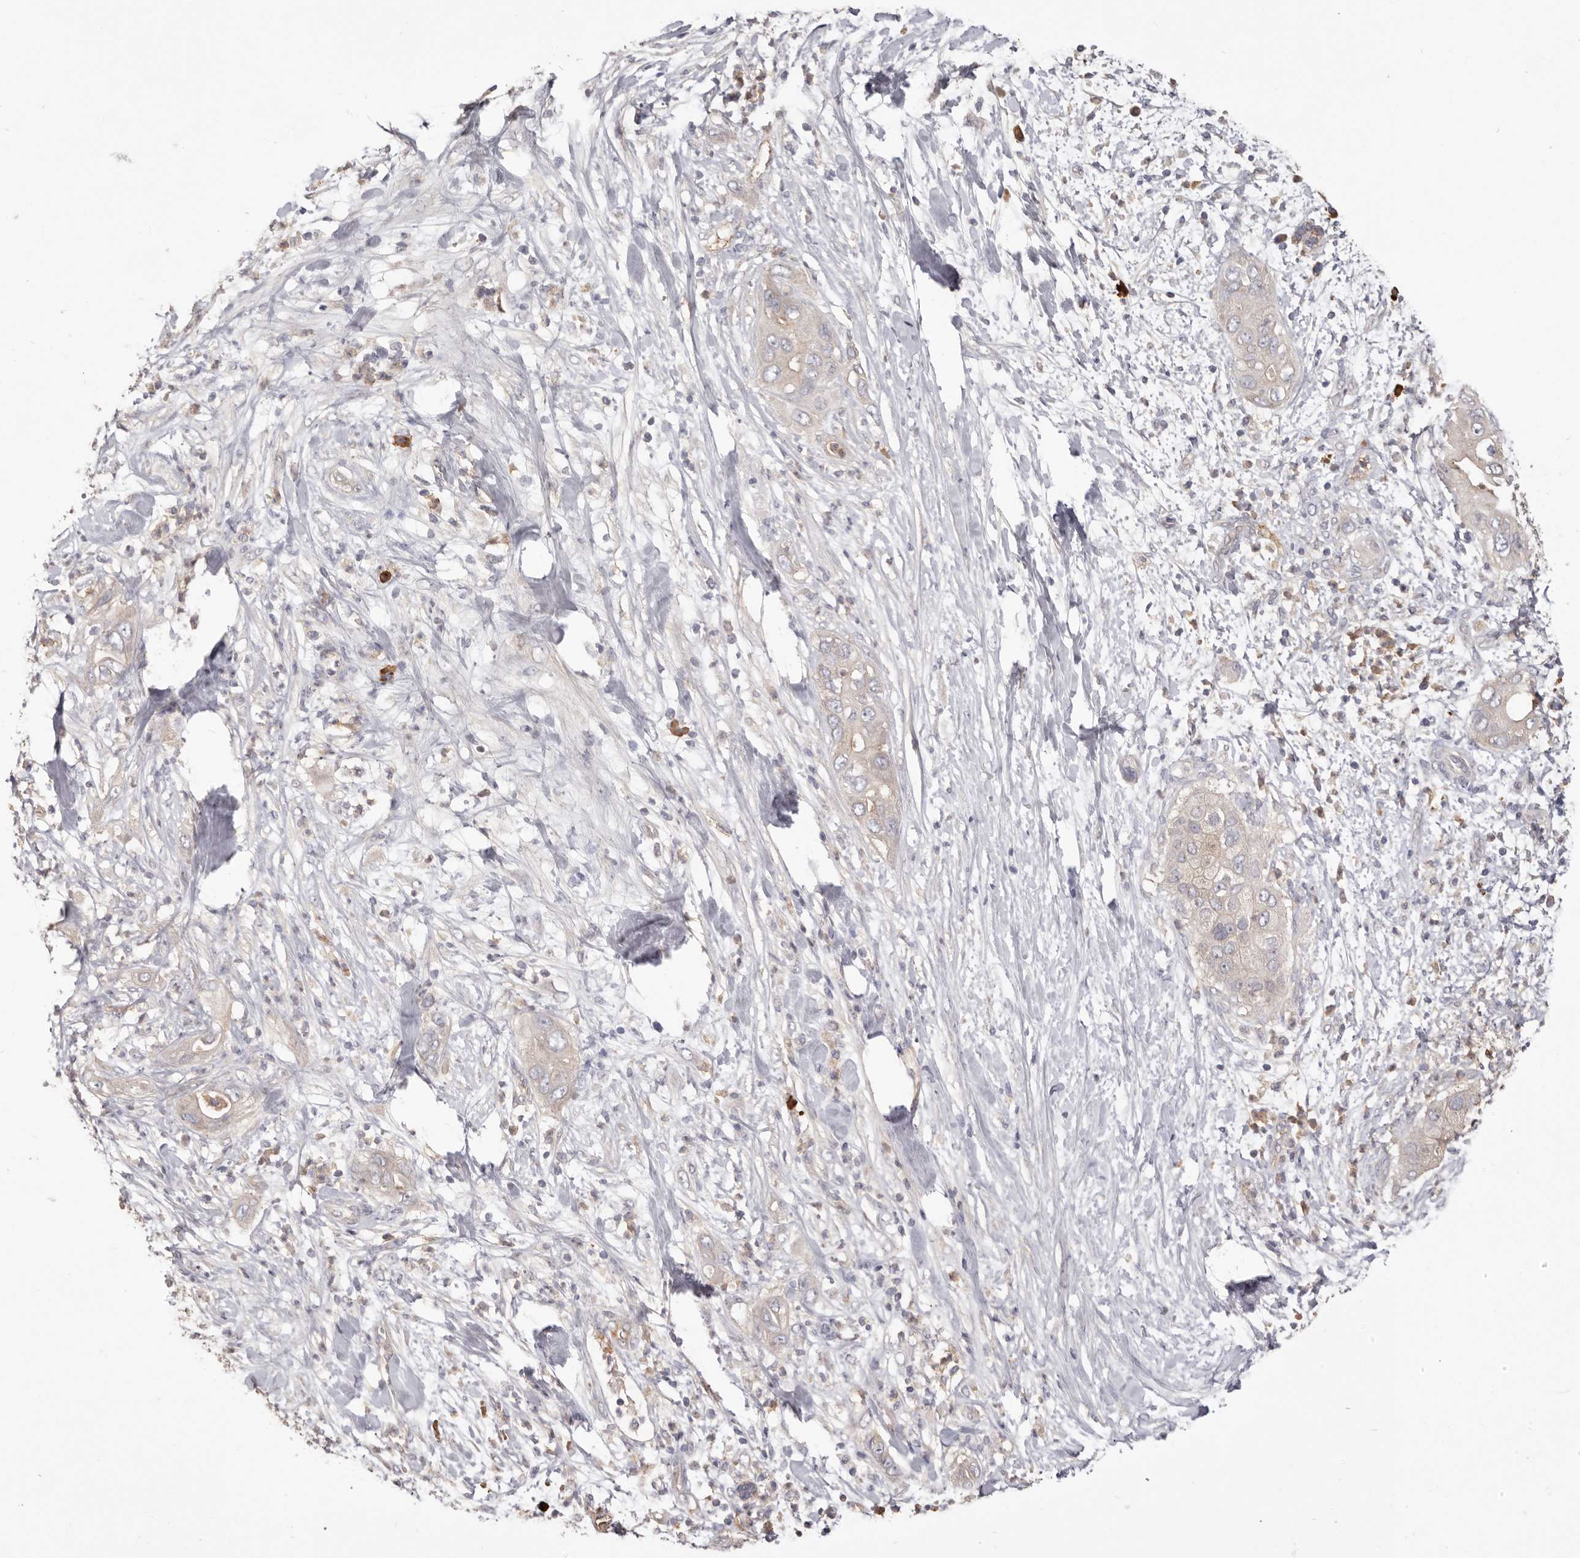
{"staining": {"intensity": "negative", "quantity": "none", "location": "none"}, "tissue": "pancreatic cancer", "cell_type": "Tumor cells", "image_type": "cancer", "snomed": [{"axis": "morphology", "description": "Adenocarcinoma, NOS"}, {"axis": "topography", "description": "Pancreas"}], "caption": "A high-resolution image shows immunohistochemistry staining of pancreatic cancer (adenocarcinoma), which exhibits no significant positivity in tumor cells.", "gene": "HCAR2", "patient": {"sex": "female", "age": 78}}